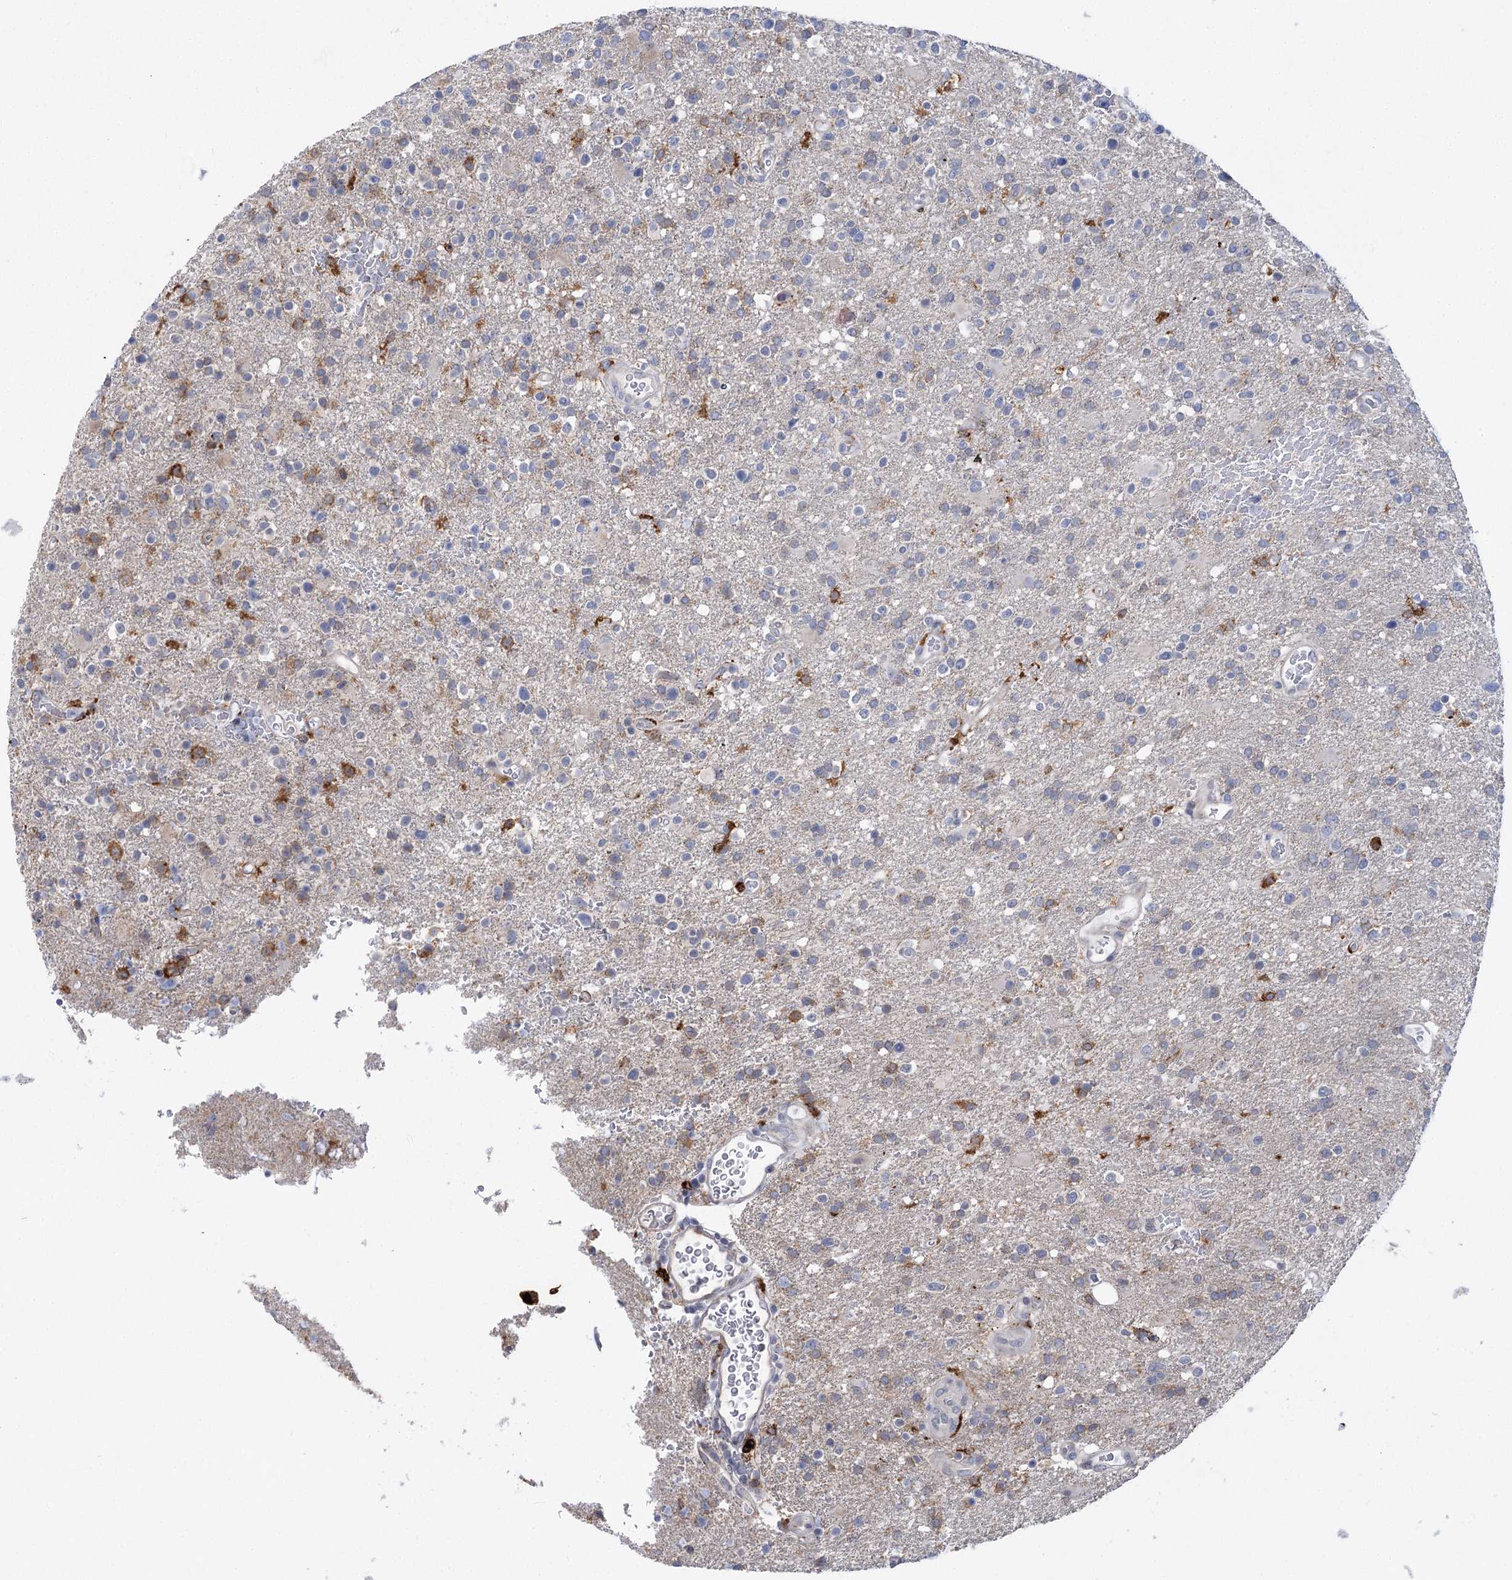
{"staining": {"intensity": "negative", "quantity": "none", "location": "none"}, "tissue": "glioma", "cell_type": "Tumor cells", "image_type": "cancer", "snomed": [{"axis": "morphology", "description": "Glioma, malignant, High grade"}, {"axis": "topography", "description": "Brain"}], "caption": "A high-resolution photomicrograph shows immunohistochemistry (IHC) staining of malignant glioma (high-grade), which exhibits no significant positivity in tumor cells.", "gene": "PIWIL4", "patient": {"sex": "male", "age": 72}}